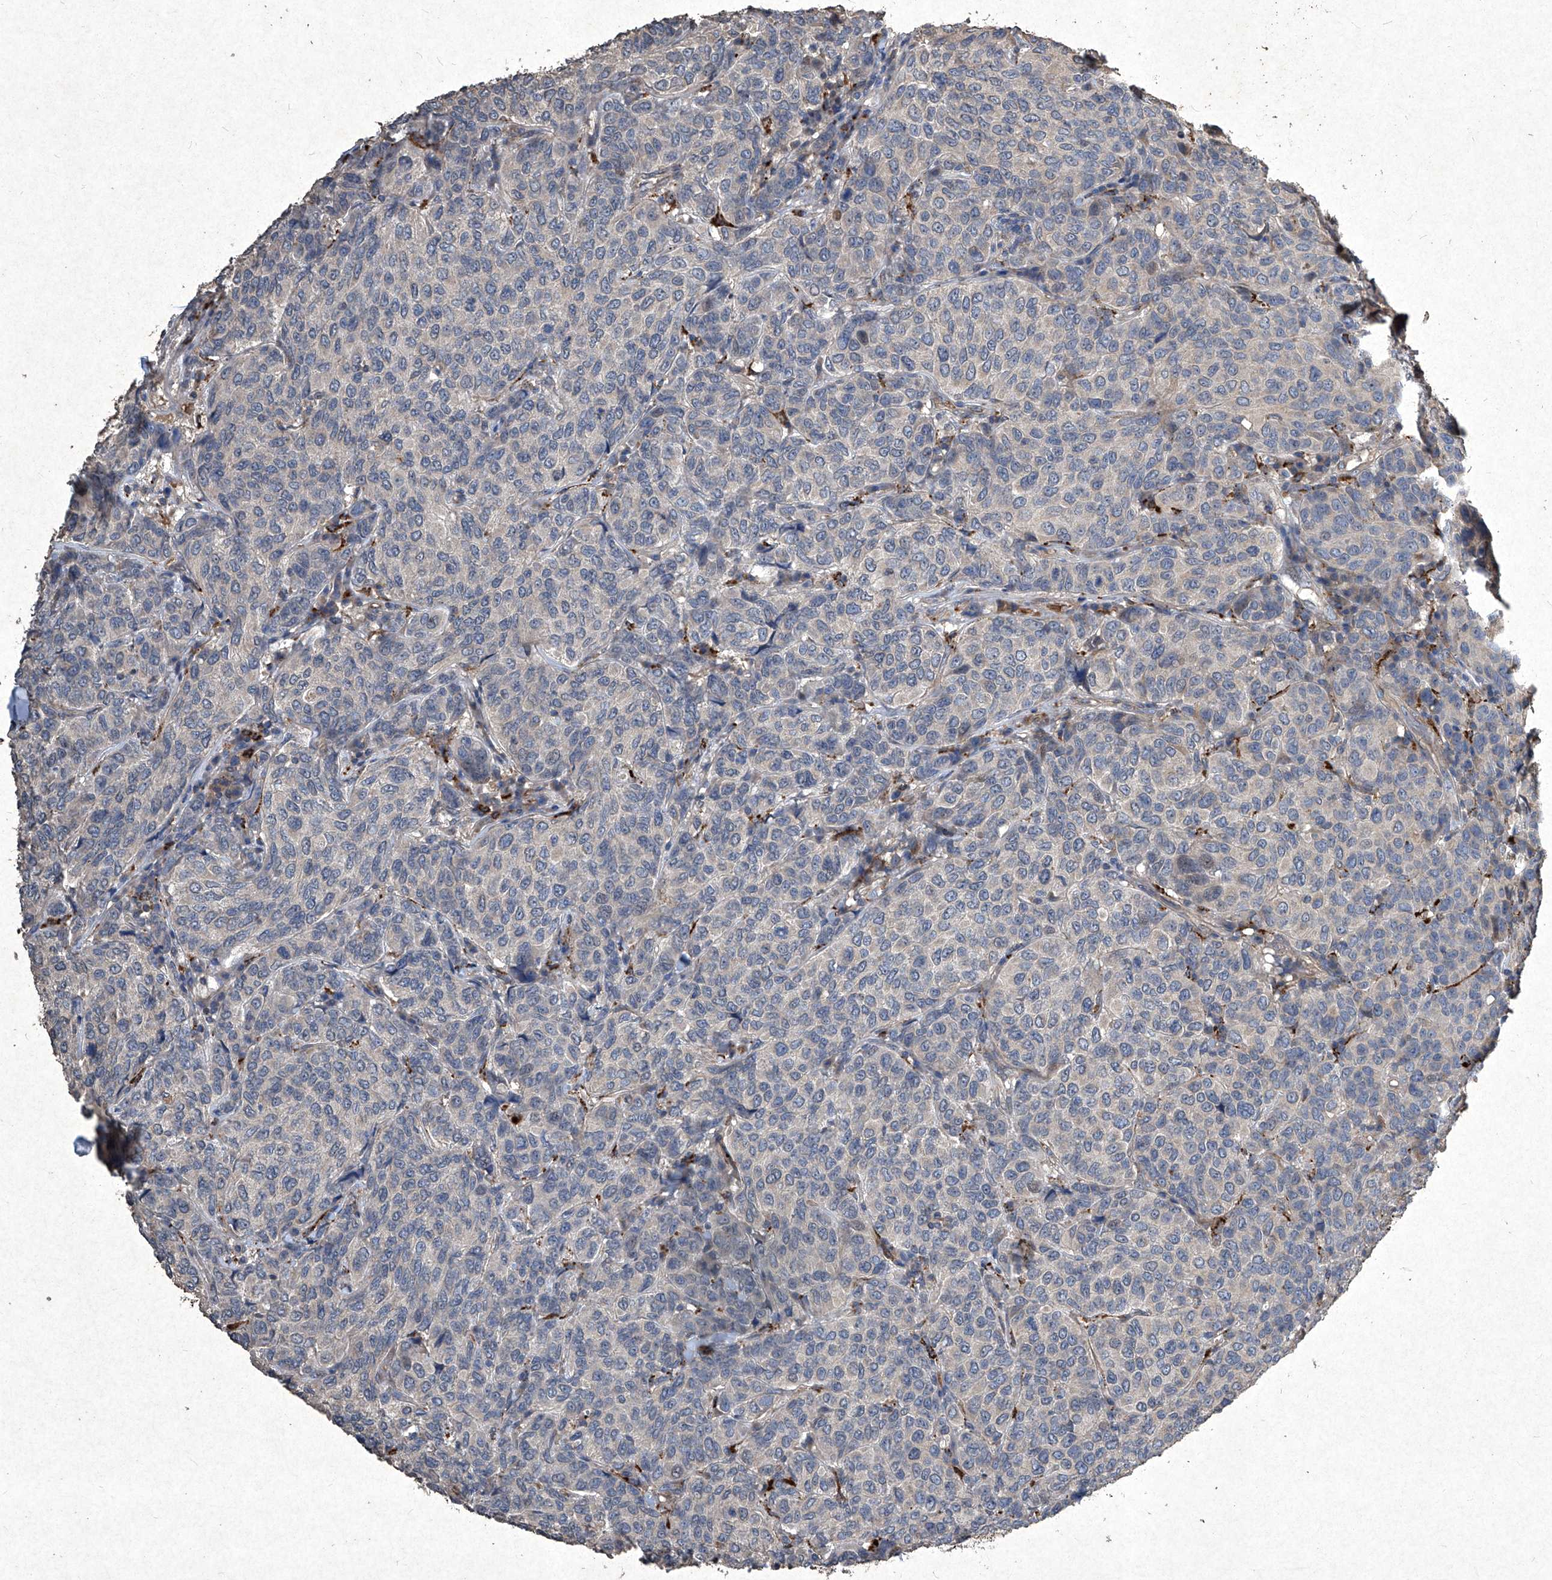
{"staining": {"intensity": "negative", "quantity": "none", "location": "none"}, "tissue": "breast cancer", "cell_type": "Tumor cells", "image_type": "cancer", "snomed": [{"axis": "morphology", "description": "Duct carcinoma"}, {"axis": "topography", "description": "Breast"}], "caption": "Immunohistochemical staining of human breast cancer exhibits no significant expression in tumor cells.", "gene": "MED16", "patient": {"sex": "female", "age": 55}}